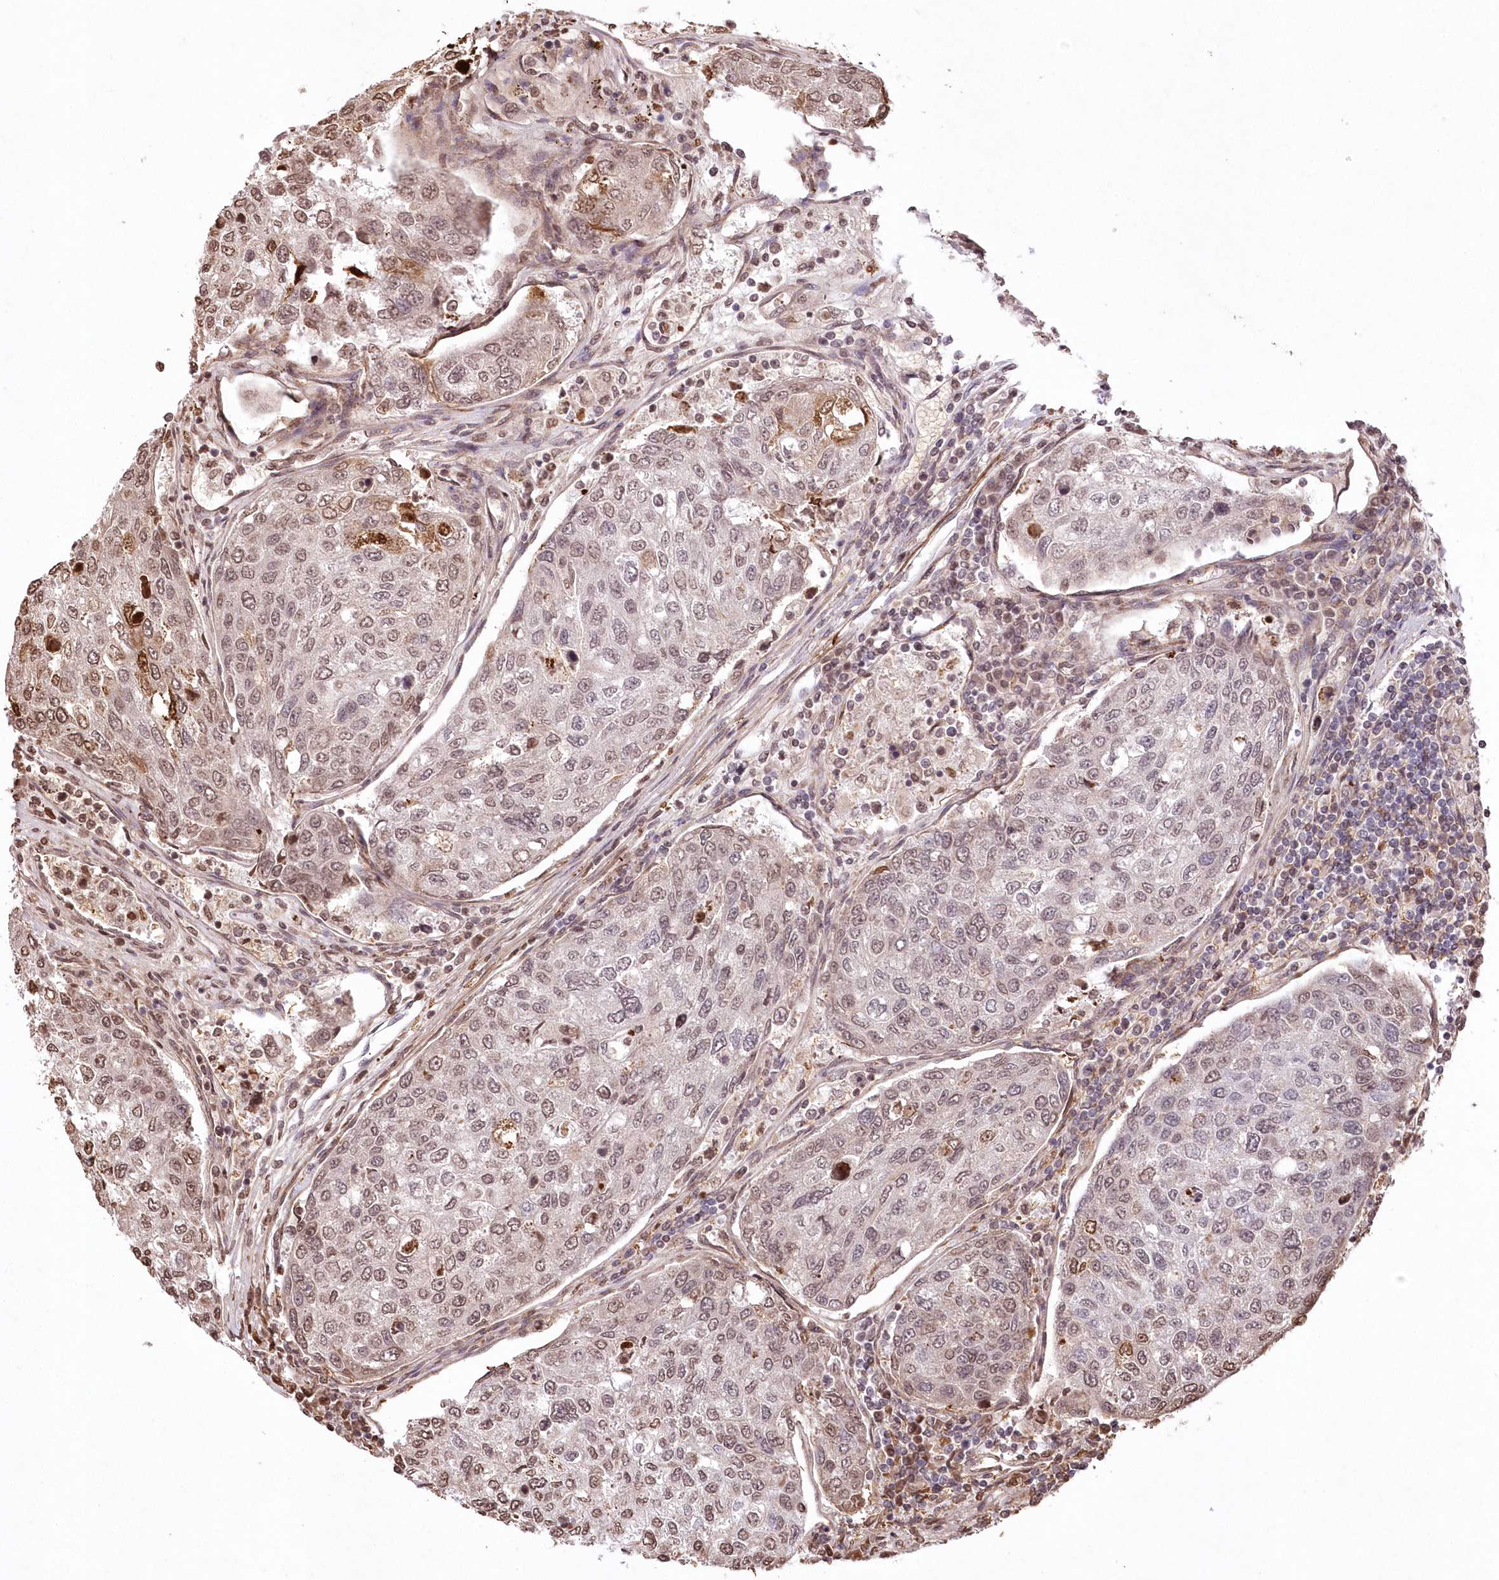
{"staining": {"intensity": "moderate", "quantity": "<25%", "location": "nuclear"}, "tissue": "urothelial cancer", "cell_type": "Tumor cells", "image_type": "cancer", "snomed": [{"axis": "morphology", "description": "Urothelial carcinoma, High grade"}, {"axis": "topography", "description": "Lymph node"}, {"axis": "topography", "description": "Urinary bladder"}], "caption": "Human urothelial cancer stained for a protein (brown) shows moderate nuclear positive staining in about <25% of tumor cells.", "gene": "RBM27", "patient": {"sex": "male", "age": 51}}